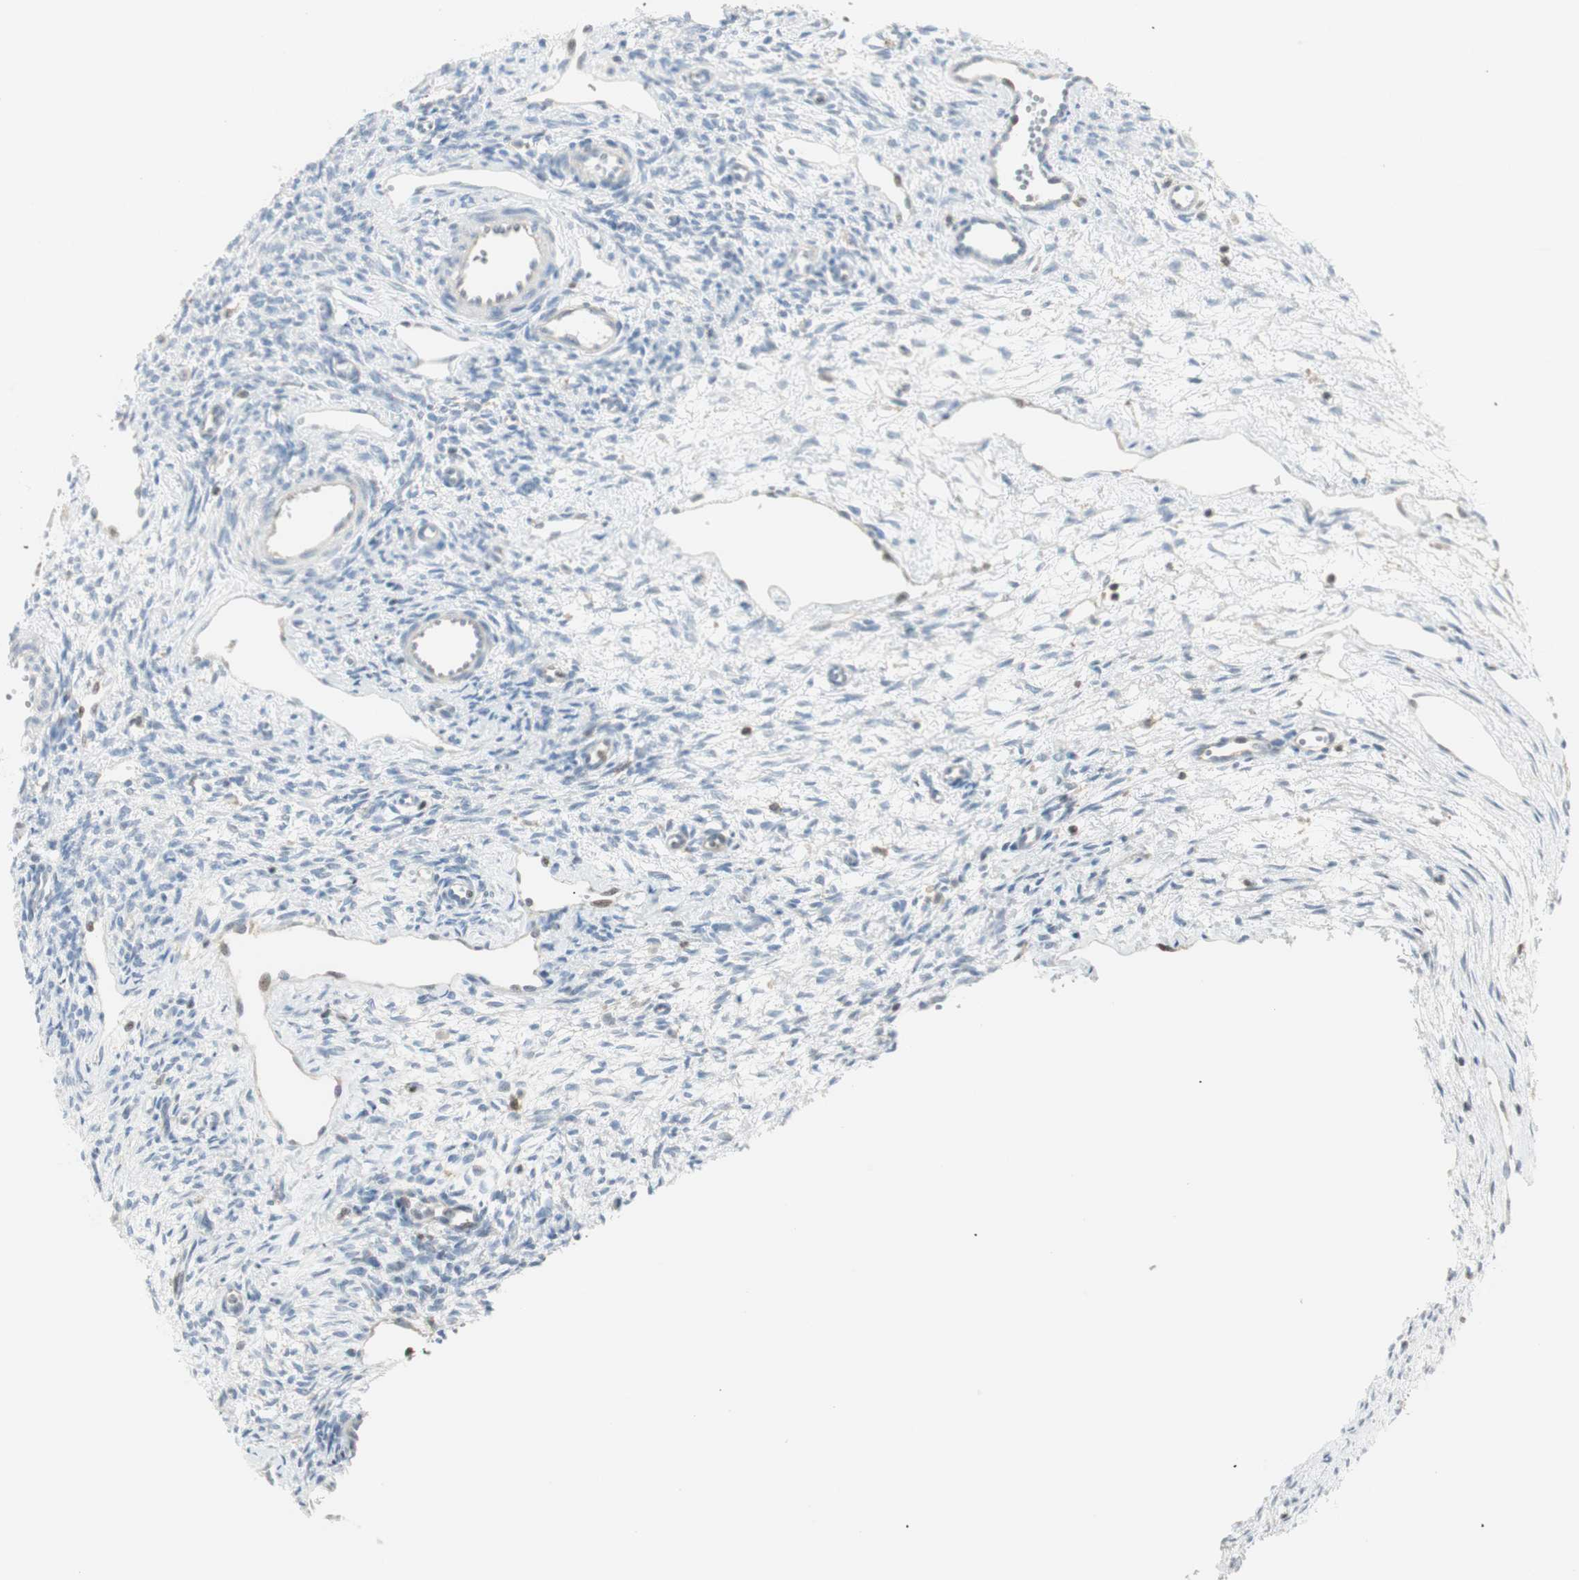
{"staining": {"intensity": "negative", "quantity": "none", "location": "none"}, "tissue": "ovary", "cell_type": "Ovarian stroma cells", "image_type": "normal", "snomed": [{"axis": "morphology", "description": "Normal tissue, NOS"}, {"axis": "topography", "description": "Ovary"}], "caption": "An immunohistochemistry (IHC) photomicrograph of unremarkable ovary is shown. There is no staining in ovarian stroma cells of ovary.", "gene": "PPP1CA", "patient": {"sex": "female", "age": 33}}